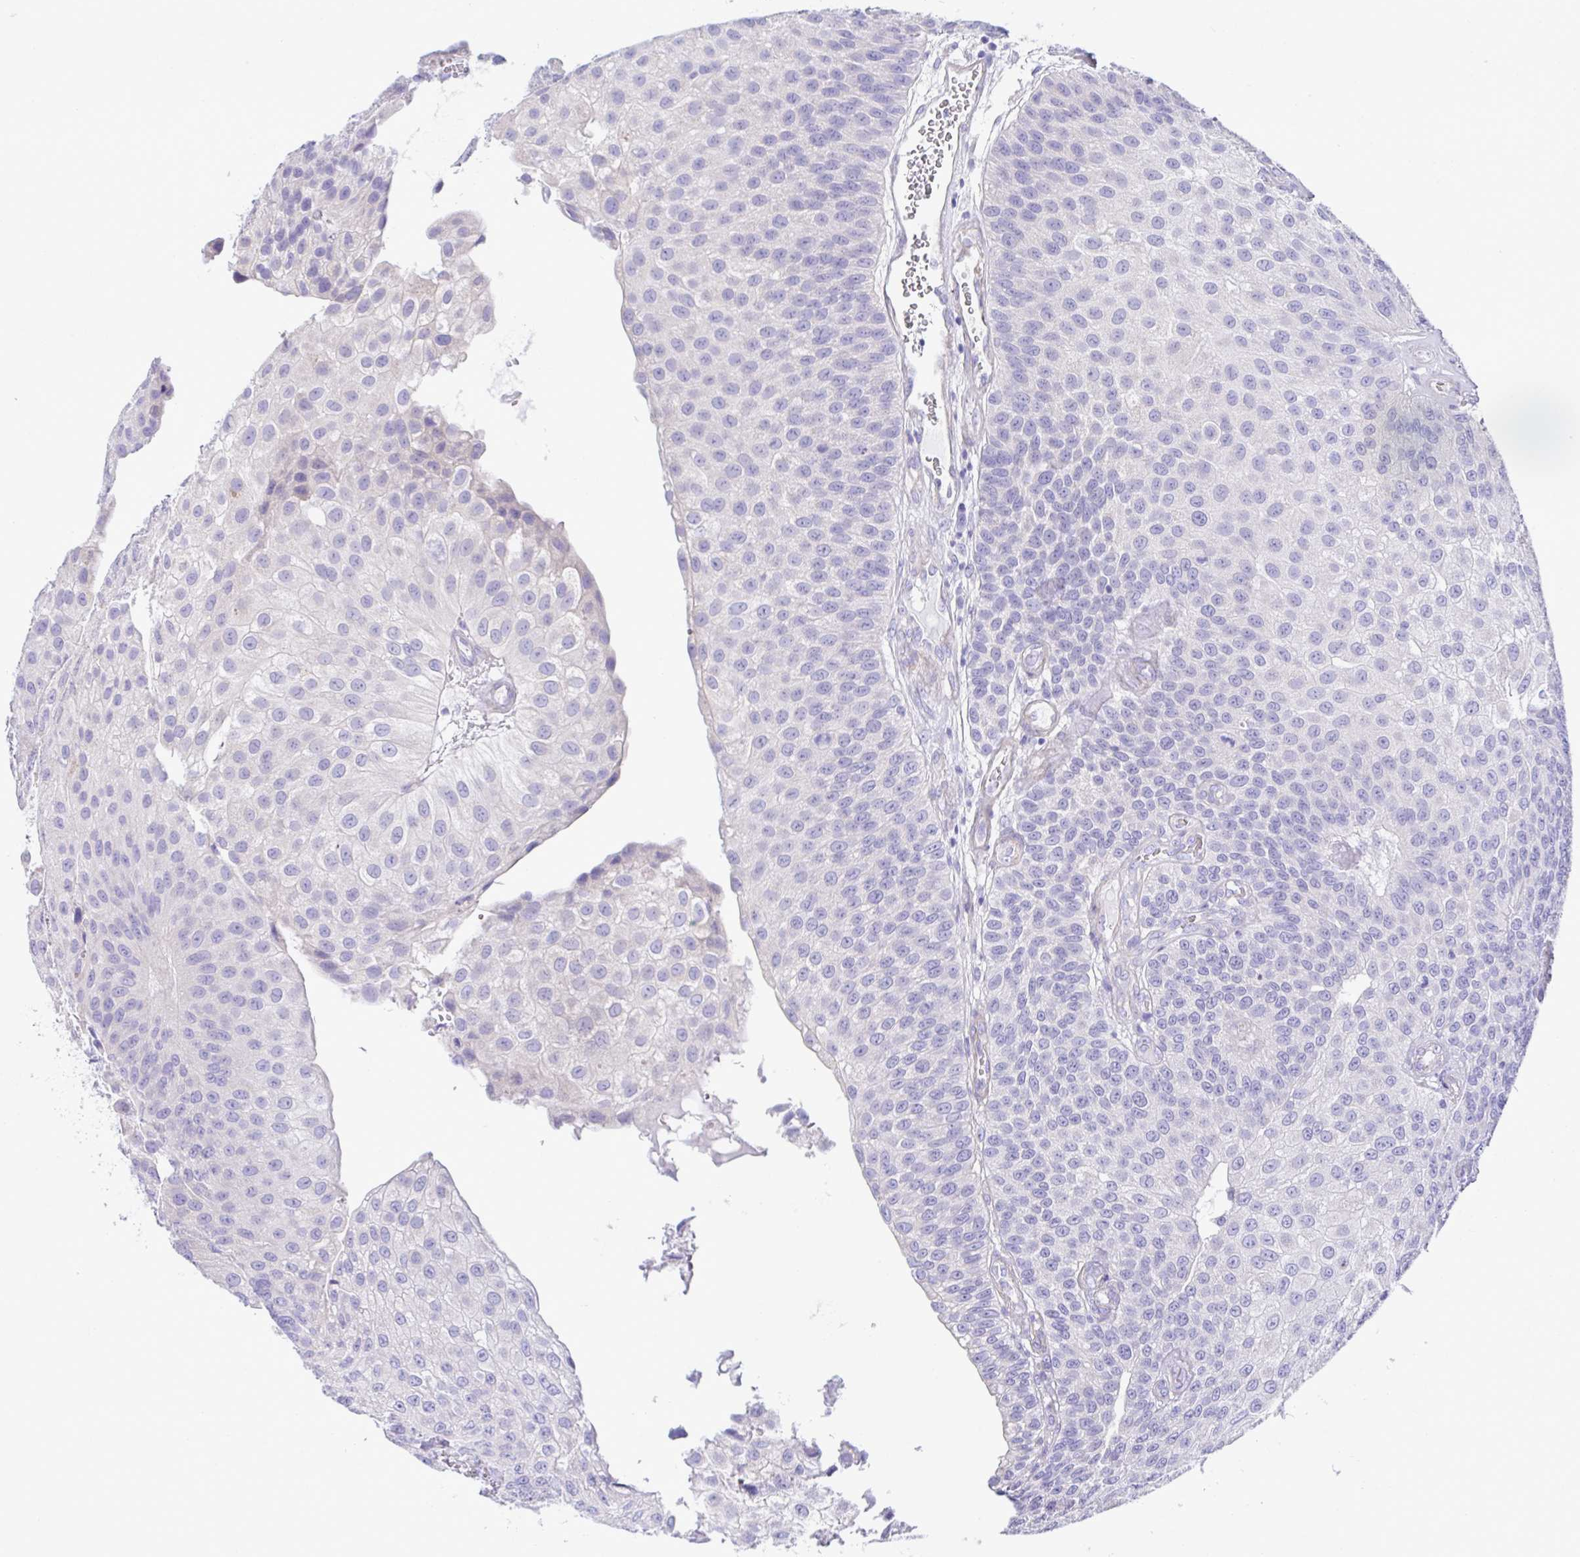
{"staining": {"intensity": "negative", "quantity": "none", "location": "none"}, "tissue": "urothelial cancer", "cell_type": "Tumor cells", "image_type": "cancer", "snomed": [{"axis": "morphology", "description": "Urothelial carcinoma, NOS"}, {"axis": "topography", "description": "Urinary bladder"}], "caption": "Immunohistochemistry (IHC) of transitional cell carcinoma demonstrates no staining in tumor cells.", "gene": "MED11", "patient": {"sex": "male", "age": 87}}